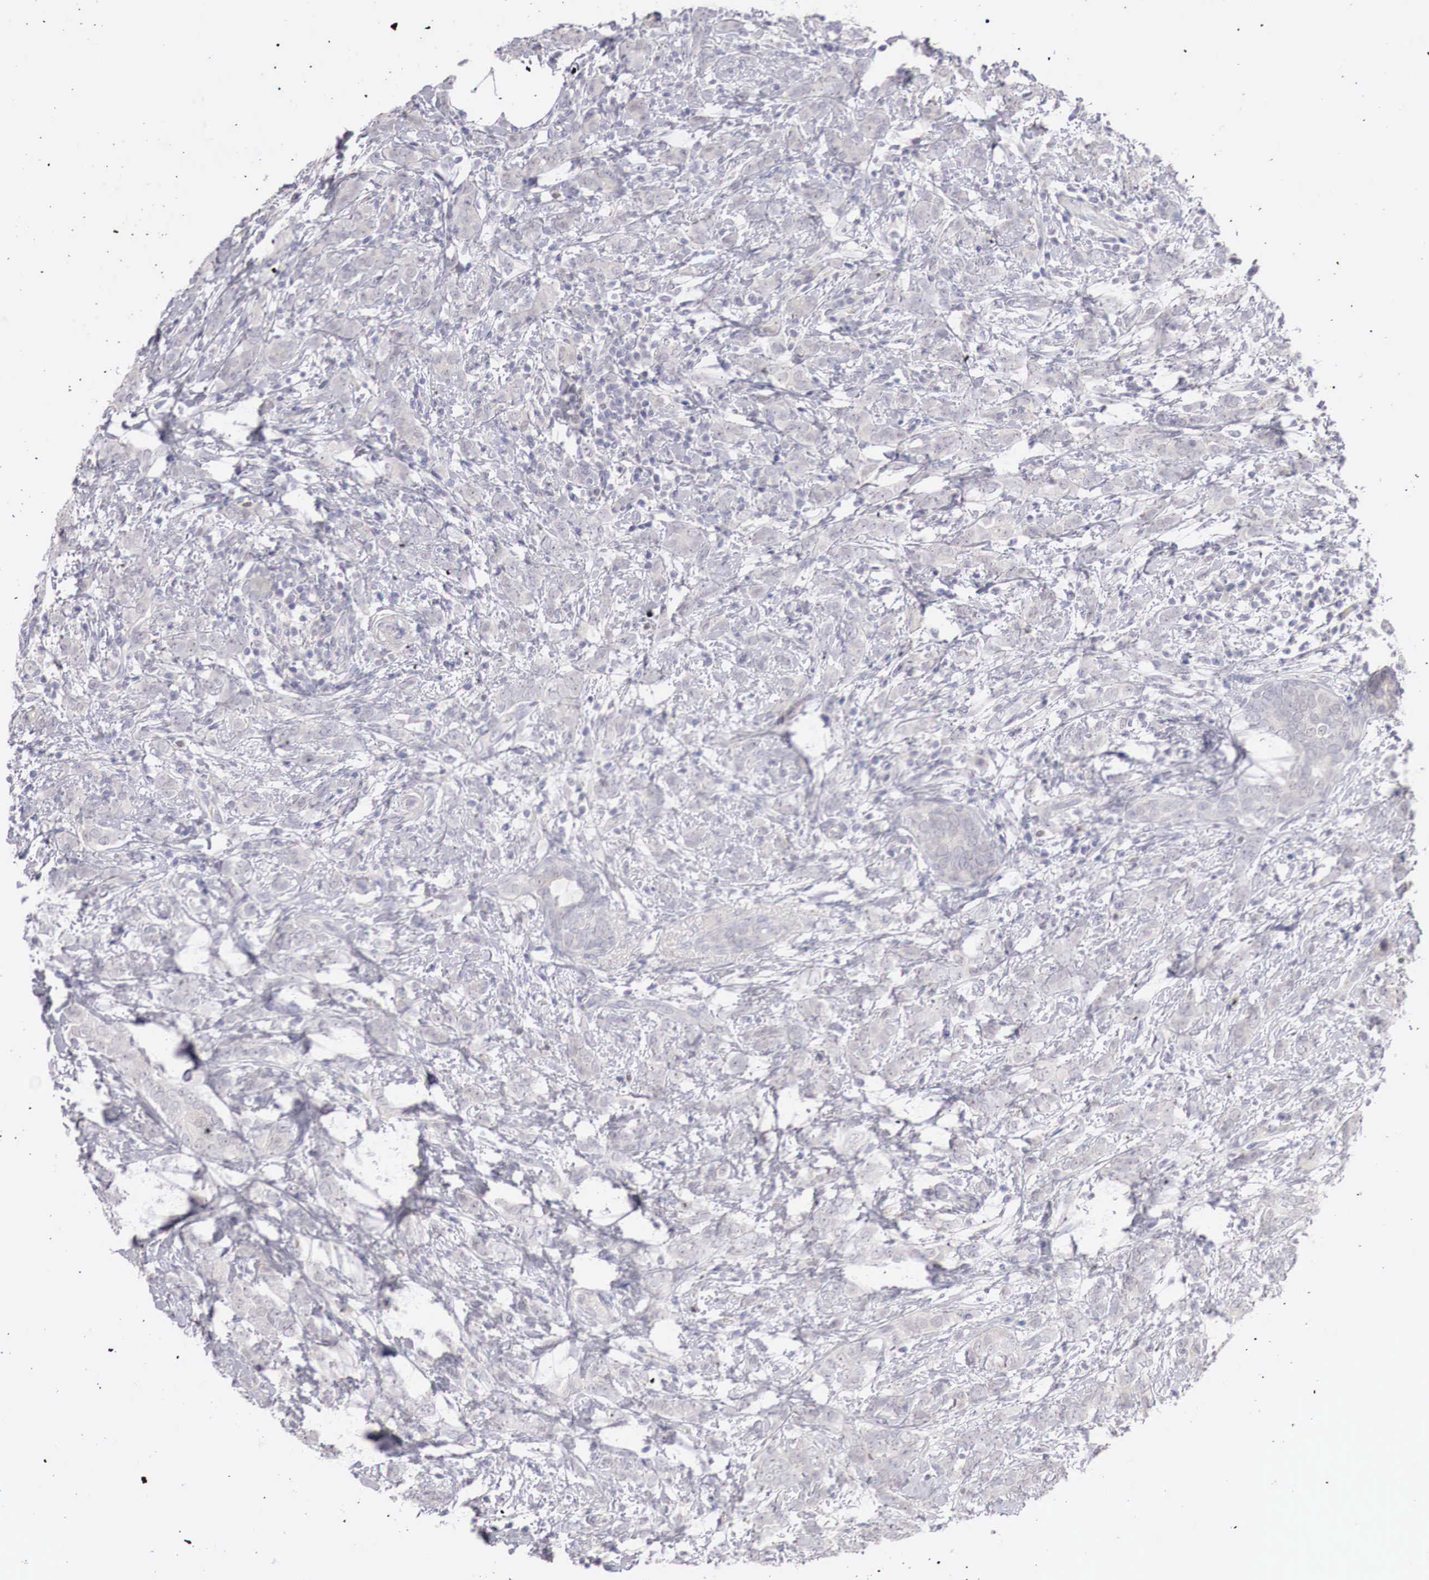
{"staining": {"intensity": "negative", "quantity": "none", "location": "none"}, "tissue": "breast cancer", "cell_type": "Tumor cells", "image_type": "cancer", "snomed": [{"axis": "morphology", "description": "Duct carcinoma"}, {"axis": "topography", "description": "Breast"}], "caption": "A micrograph of human breast cancer is negative for staining in tumor cells.", "gene": "GATA1", "patient": {"sex": "female", "age": 53}}